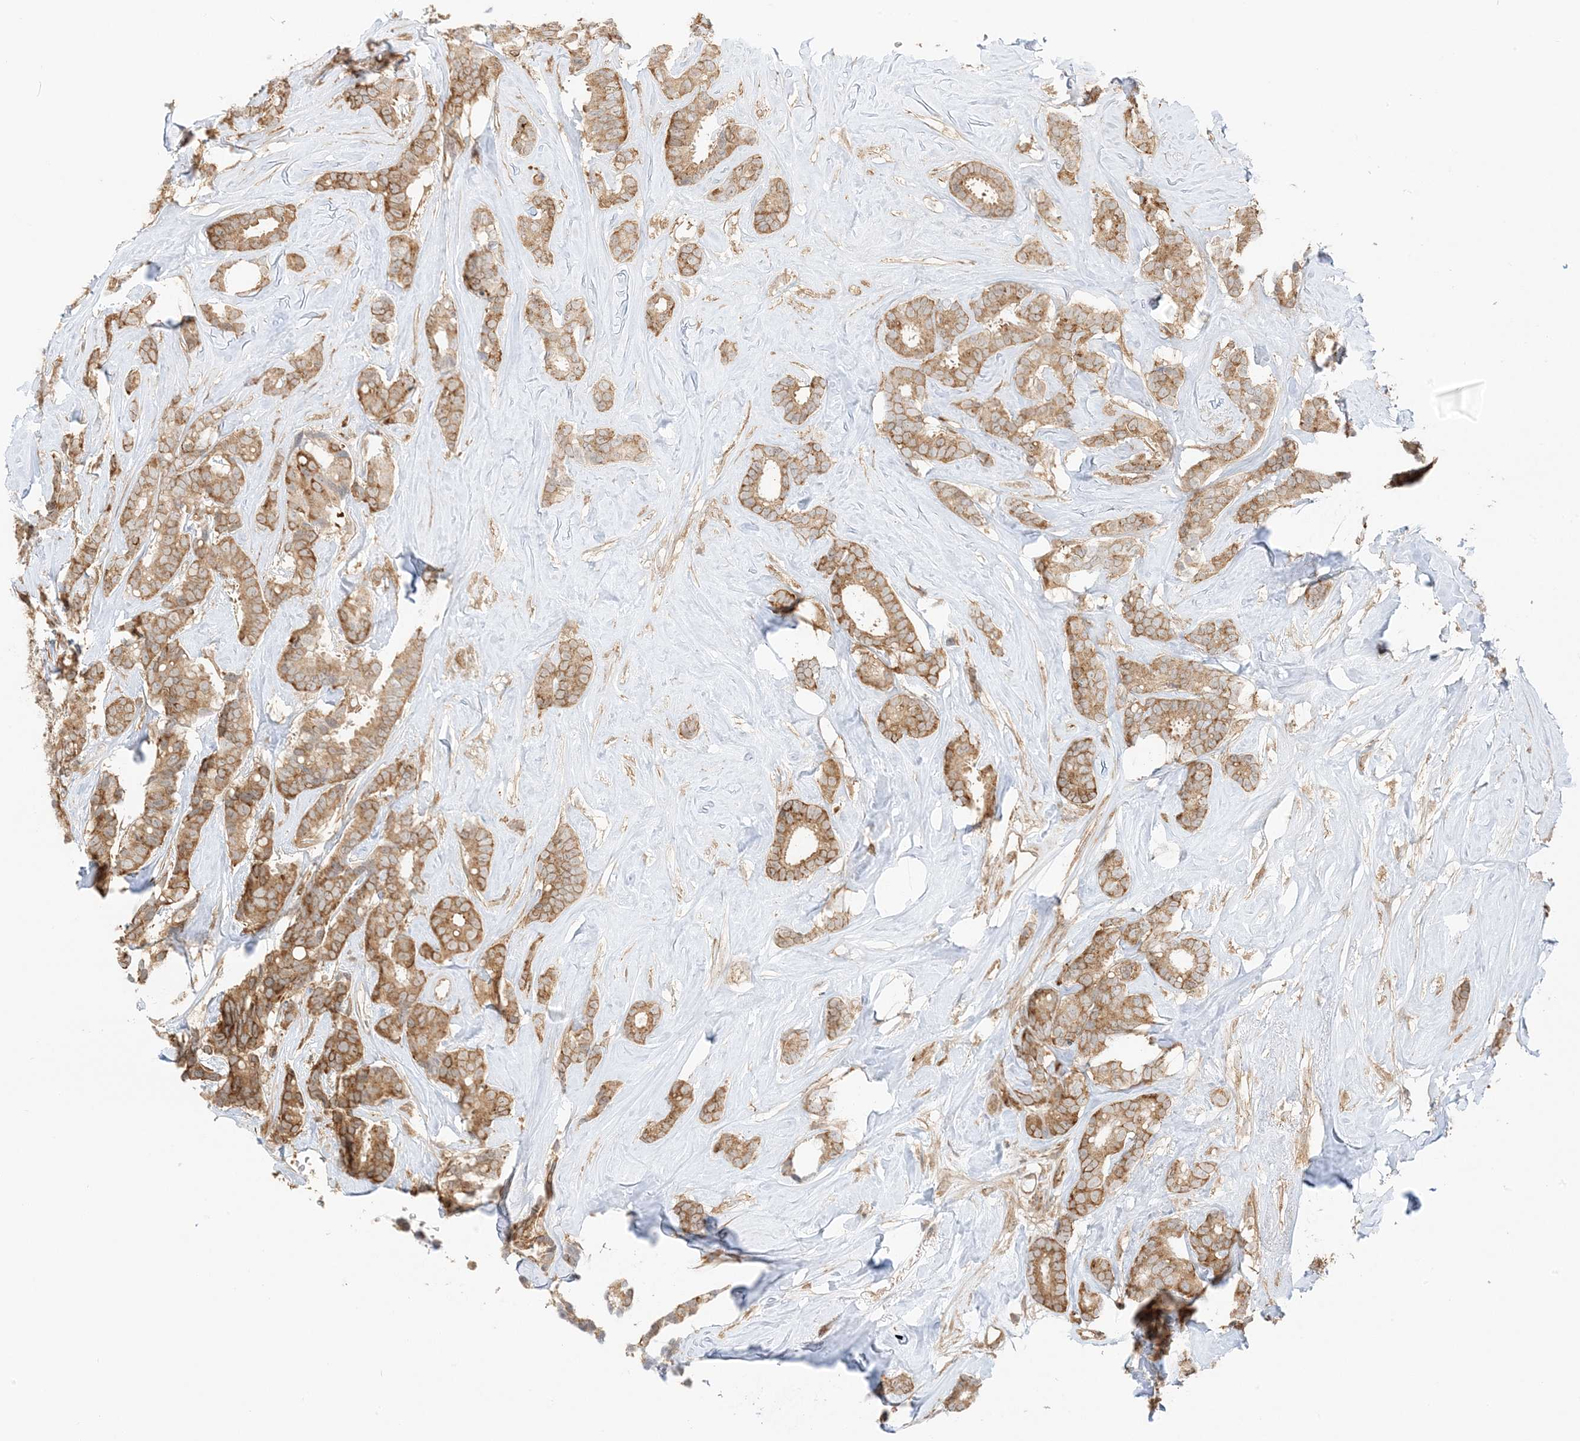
{"staining": {"intensity": "moderate", "quantity": ">75%", "location": "cytoplasmic/membranous"}, "tissue": "breast cancer", "cell_type": "Tumor cells", "image_type": "cancer", "snomed": [{"axis": "morphology", "description": "Duct carcinoma"}, {"axis": "topography", "description": "Breast"}], "caption": "Tumor cells display medium levels of moderate cytoplasmic/membranous staining in about >75% of cells in human breast cancer (infiltrating ductal carcinoma).", "gene": "UBAP2L", "patient": {"sex": "female", "age": 40}}